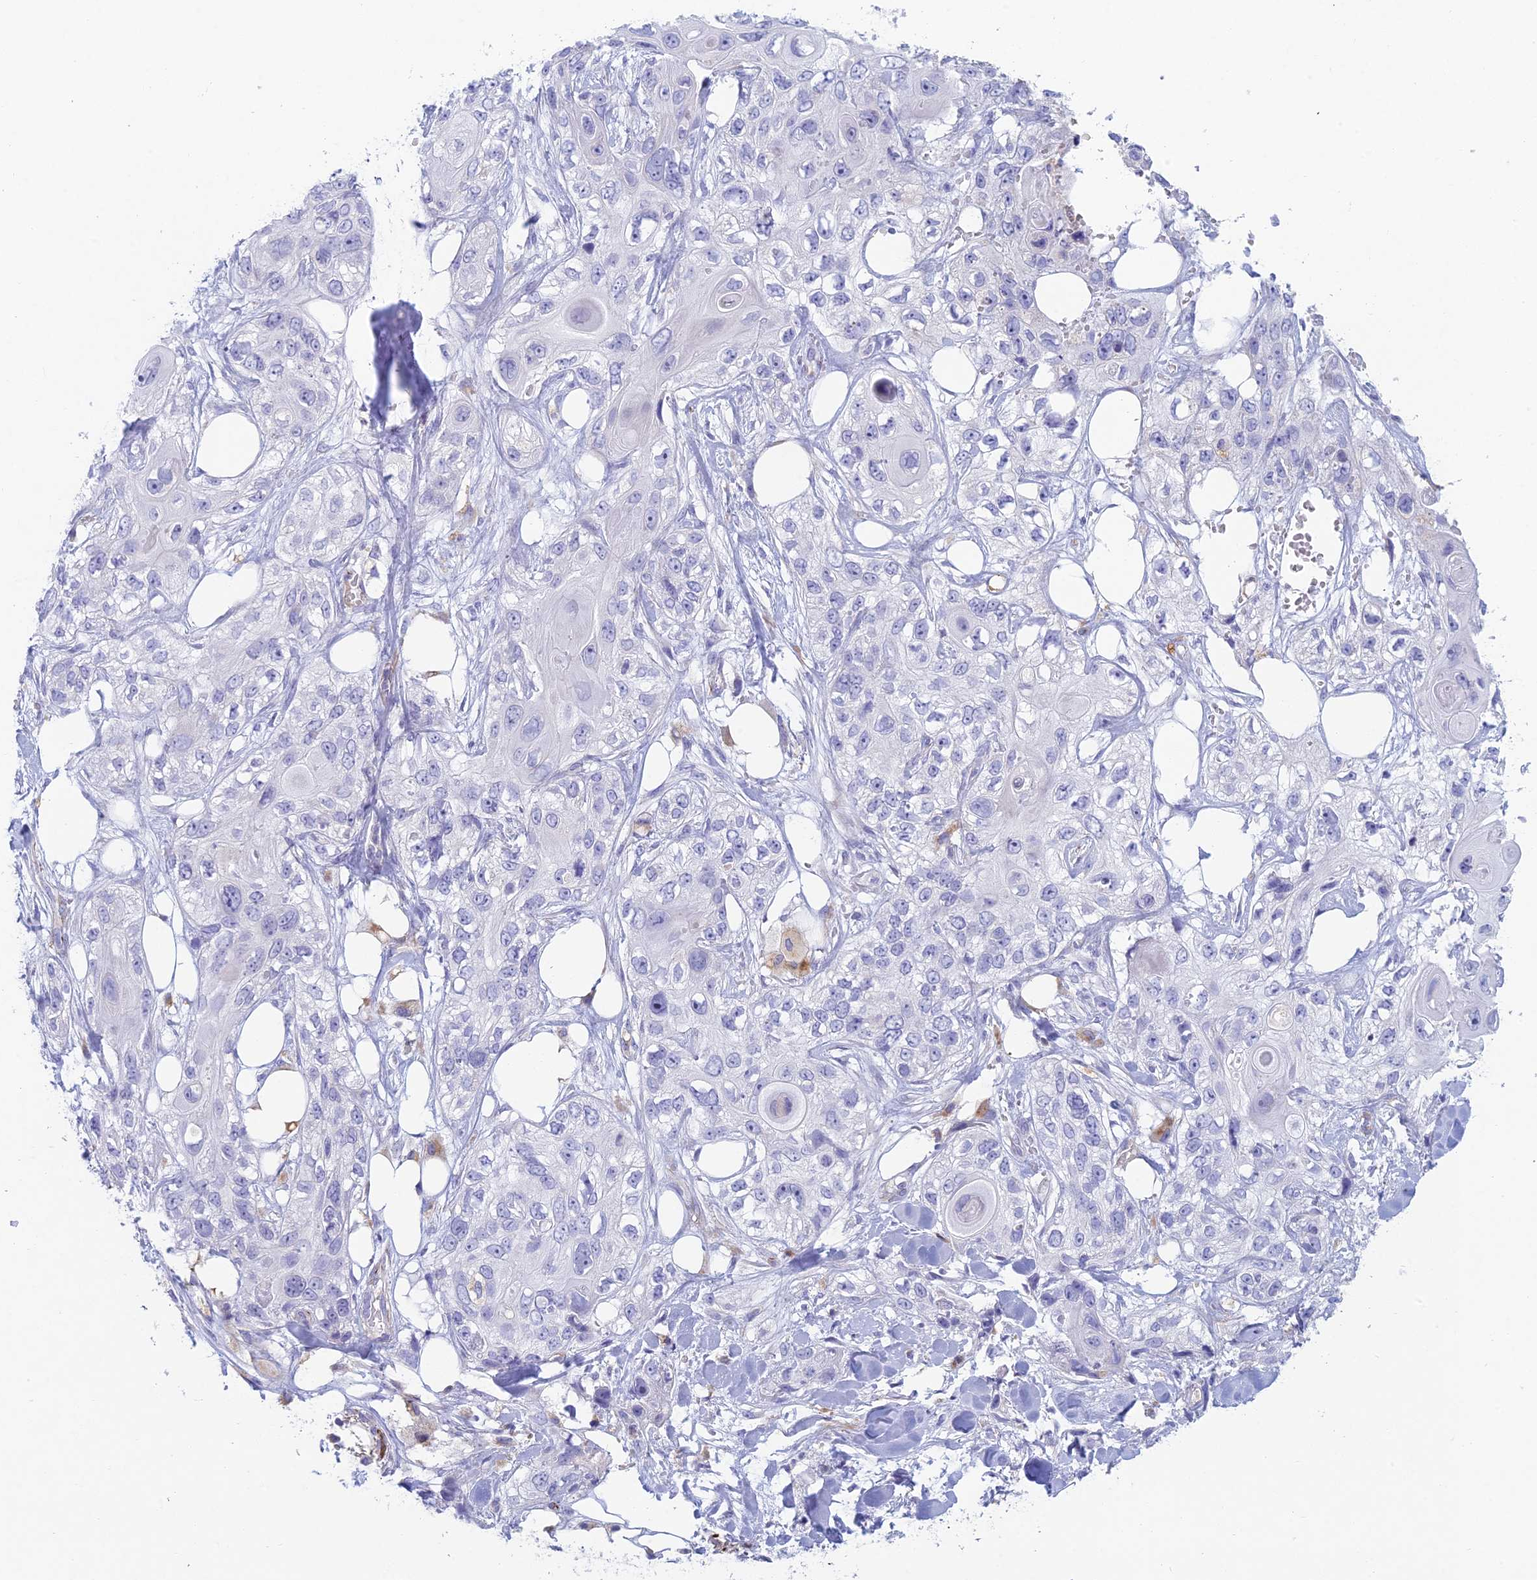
{"staining": {"intensity": "negative", "quantity": "none", "location": "none"}, "tissue": "skin cancer", "cell_type": "Tumor cells", "image_type": "cancer", "snomed": [{"axis": "morphology", "description": "Normal tissue, NOS"}, {"axis": "morphology", "description": "Squamous cell carcinoma, NOS"}, {"axis": "topography", "description": "Skin"}], "caption": "Histopathology image shows no significant protein expression in tumor cells of skin squamous cell carcinoma. (DAB immunohistochemistry visualized using brightfield microscopy, high magnification).", "gene": "FERD3L", "patient": {"sex": "male", "age": 72}}